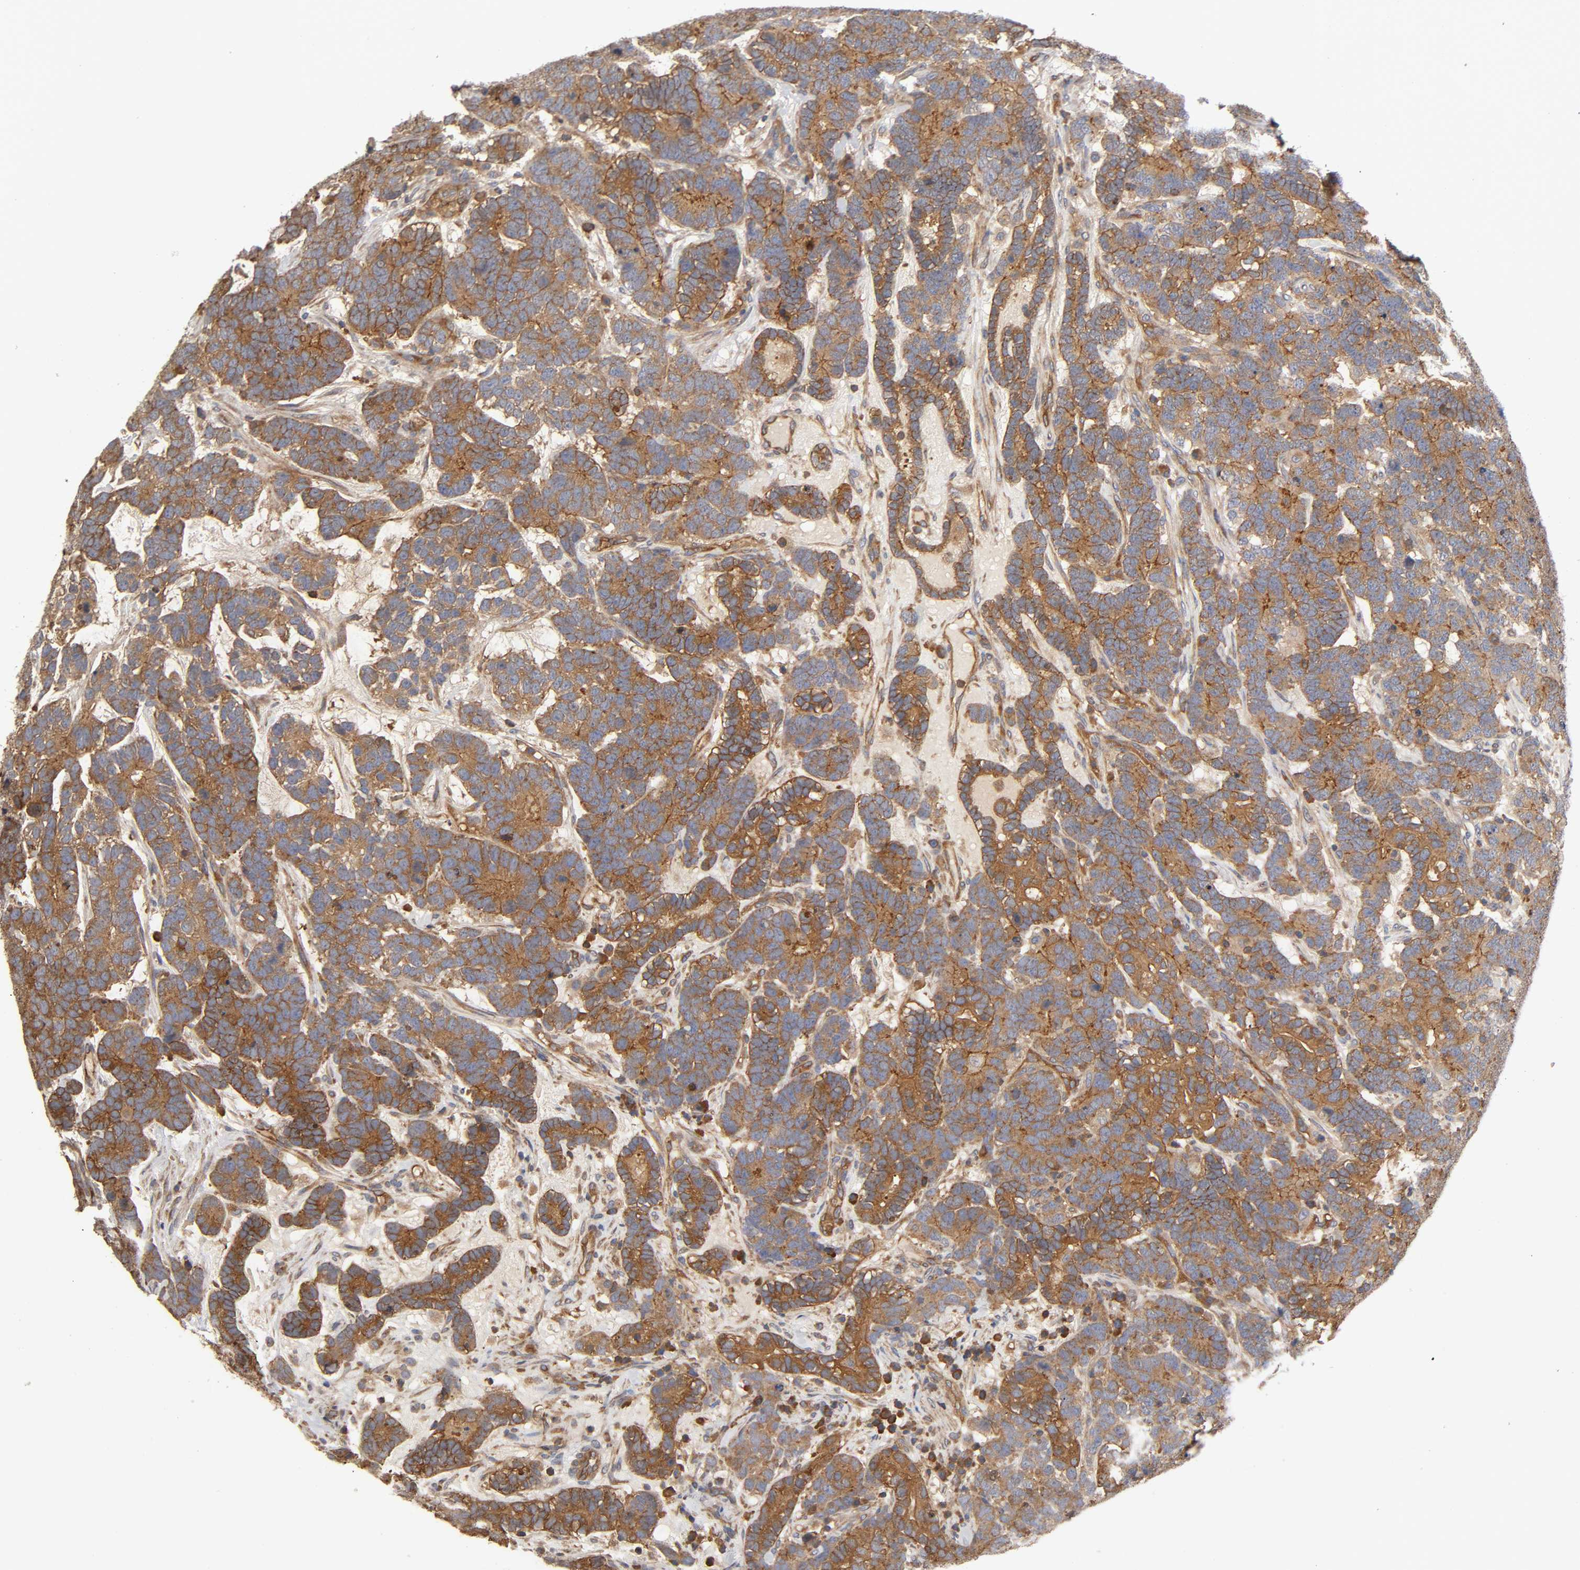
{"staining": {"intensity": "moderate", "quantity": ">75%", "location": "cytoplasmic/membranous"}, "tissue": "testis cancer", "cell_type": "Tumor cells", "image_type": "cancer", "snomed": [{"axis": "morphology", "description": "Carcinoma, Embryonal, NOS"}, {"axis": "topography", "description": "Testis"}], "caption": "A medium amount of moderate cytoplasmic/membranous expression is present in approximately >75% of tumor cells in testis cancer tissue.", "gene": "LAMTOR2", "patient": {"sex": "male", "age": 26}}